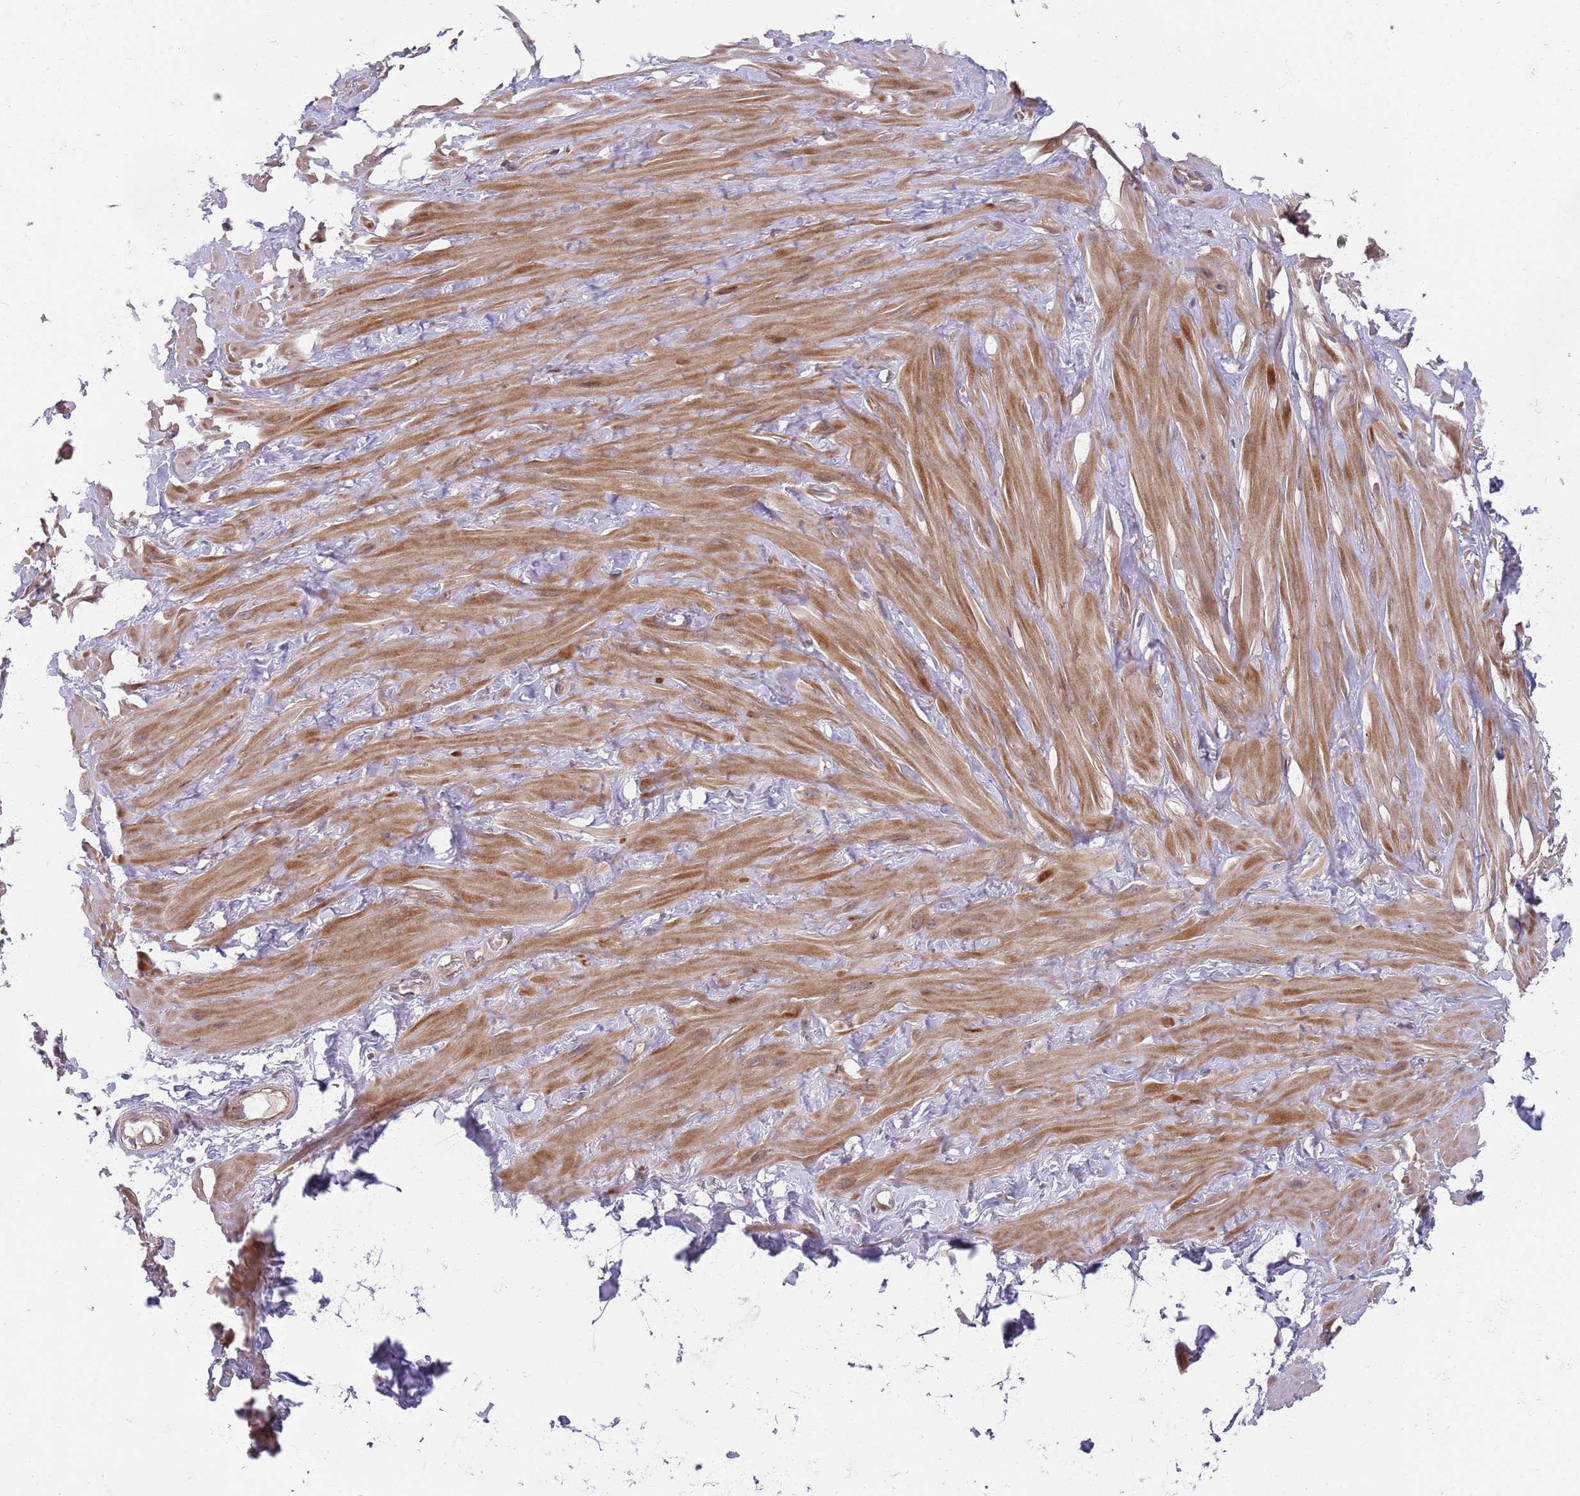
{"staining": {"intensity": "negative", "quantity": "none", "location": "none"}, "tissue": "adipose tissue", "cell_type": "Adipocytes", "image_type": "normal", "snomed": [{"axis": "morphology", "description": "Normal tissue, NOS"}, {"axis": "topography", "description": "Soft tissue"}, {"axis": "topography", "description": "Adipose tissue"}, {"axis": "topography", "description": "Vascular tissue"}, {"axis": "topography", "description": "Peripheral nerve tissue"}], "caption": "The micrograph reveals no staining of adipocytes in benign adipose tissue. (DAB IHC, high magnification).", "gene": "GGA1", "patient": {"sex": "male", "age": 46}}